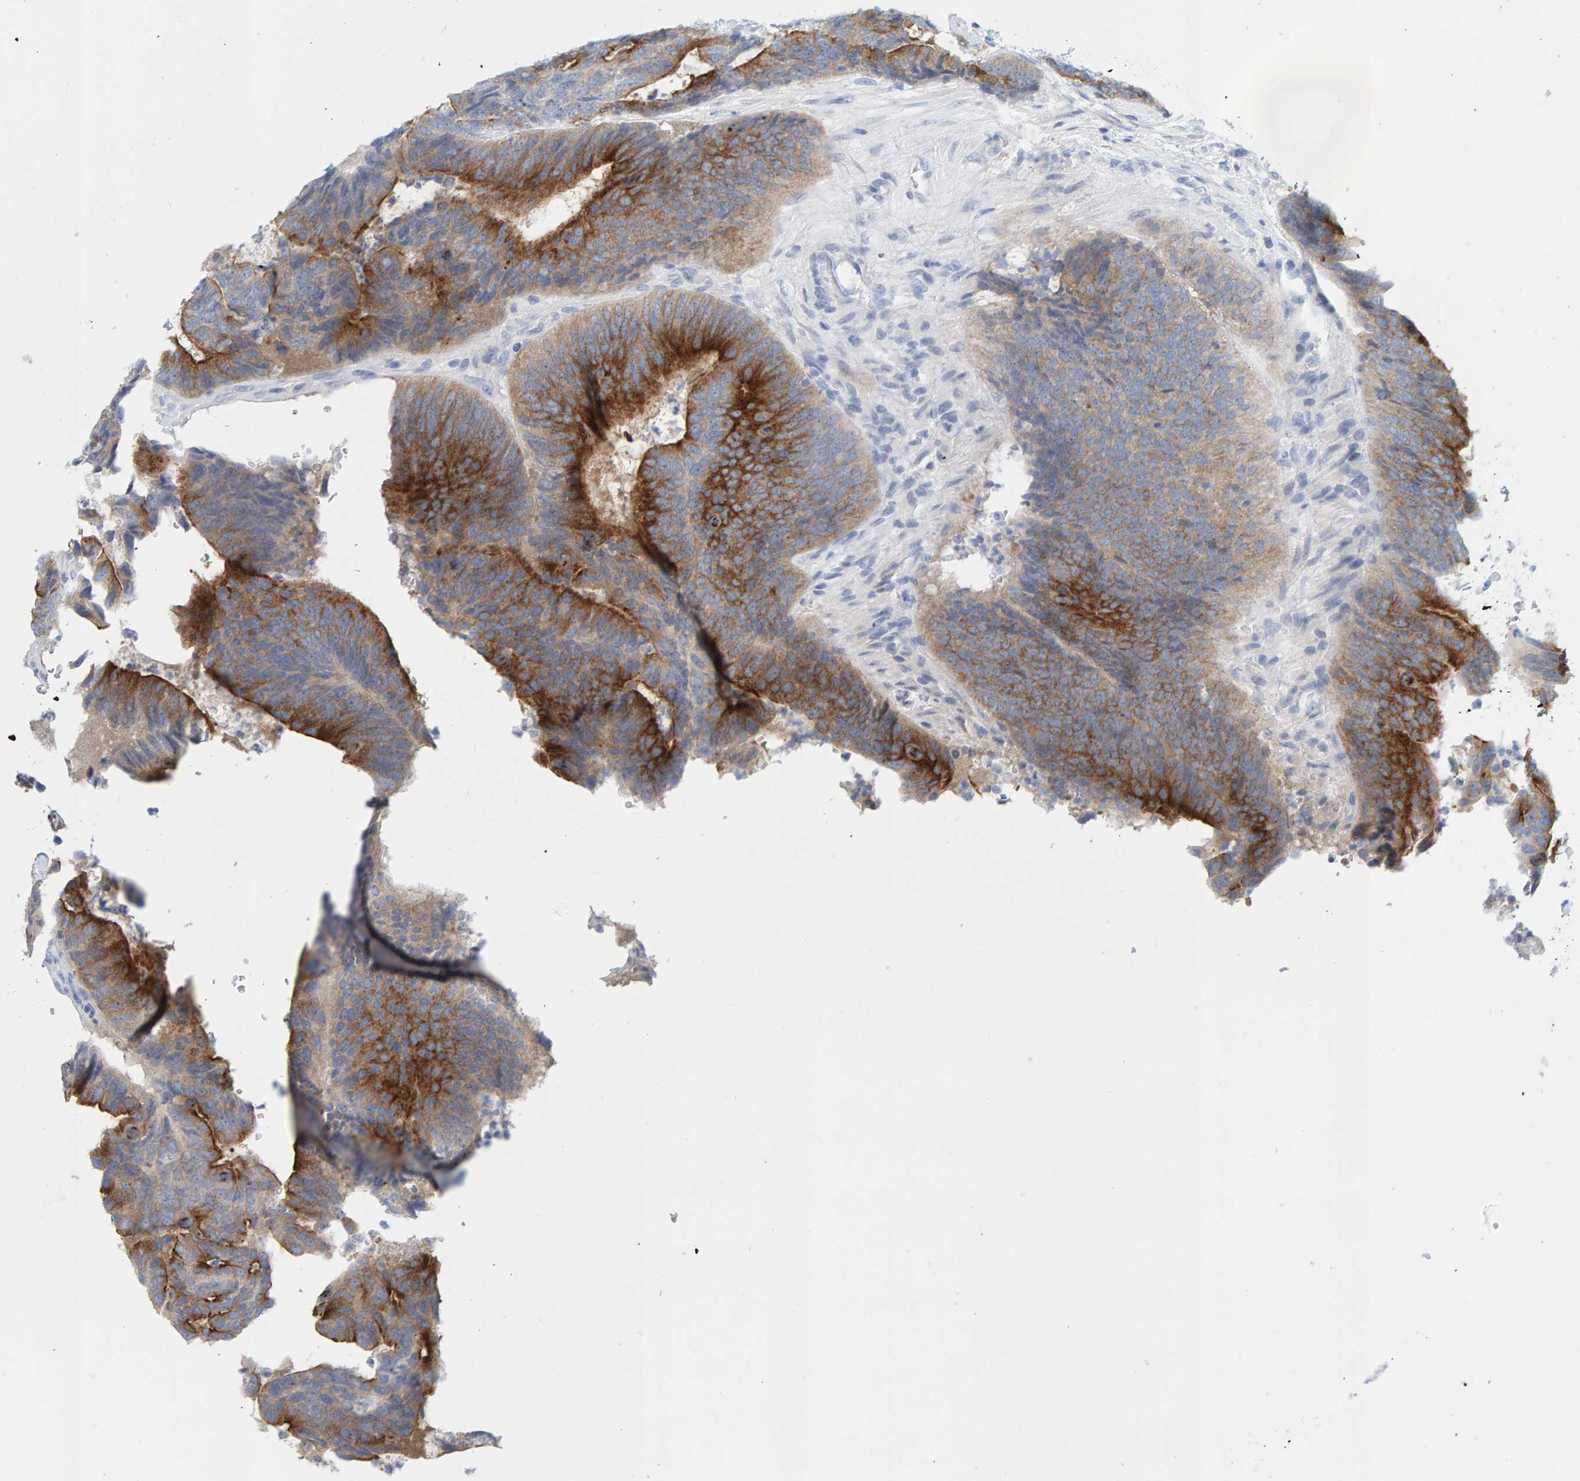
{"staining": {"intensity": "strong", "quantity": "25%-75%", "location": "cytoplasmic/membranous"}, "tissue": "colorectal cancer", "cell_type": "Tumor cells", "image_type": "cancer", "snomed": [{"axis": "morphology", "description": "Adenocarcinoma, NOS"}, {"axis": "topography", "description": "Colon"}], "caption": "Colorectal adenocarcinoma stained for a protein reveals strong cytoplasmic/membranous positivity in tumor cells.", "gene": "KLHL11", "patient": {"sex": "male", "age": 56}}